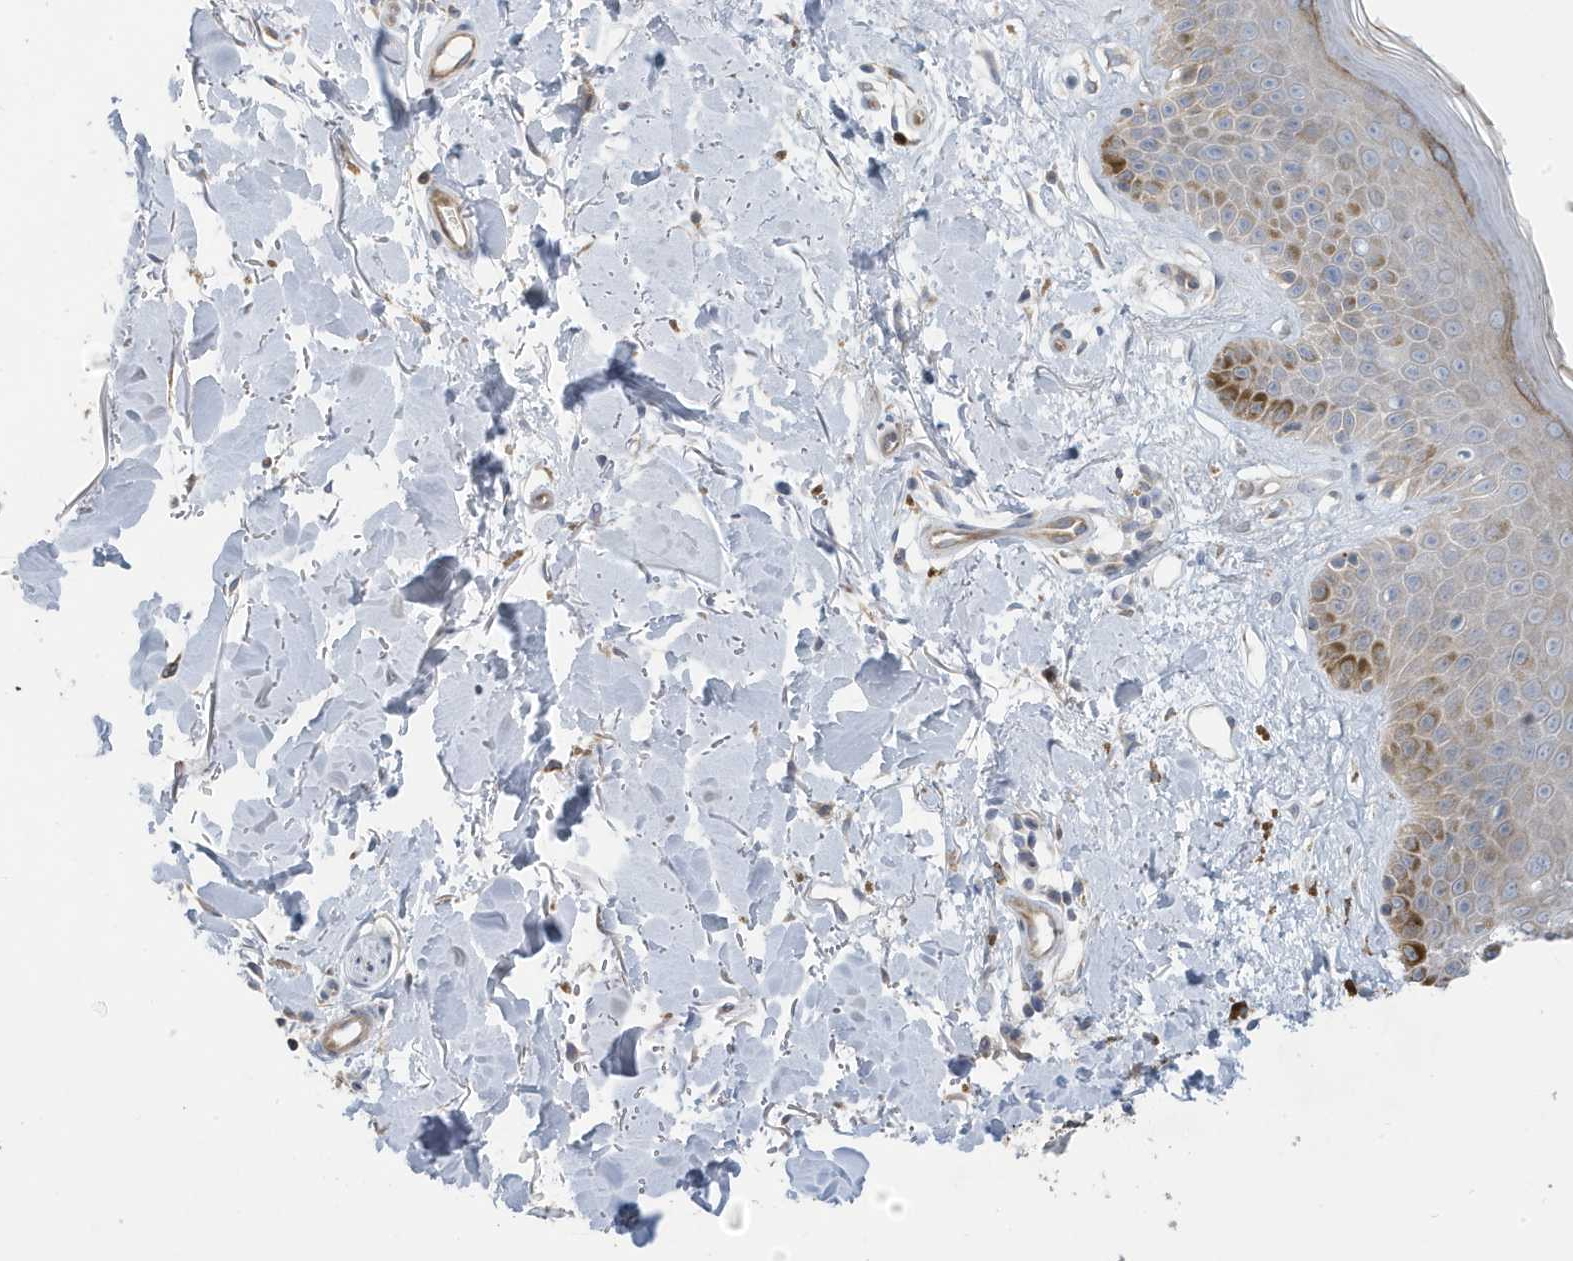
{"staining": {"intensity": "moderate", "quantity": ">75%", "location": "cytoplasmic/membranous"}, "tissue": "skin", "cell_type": "Fibroblasts", "image_type": "normal", "snomed": [{"axis": "morphology", "description": "Normal tissue, NOS"}, {"axis": "topography", "description": "Skin"}], "caption": "A high-resolution photomicrograph shows immunohistochemistry (IHC) staining of benign skin, which demonstrates moderate cytoplasmic/membranous expression in approximately >75% of fibroblasts. The protein is stained brown, and the nuclei are stained in blue (DAB IHC with brightfield microscopy, high magnification).", "gene": "ATP13A5", "patient": {"sex": "female", "age": 64}}